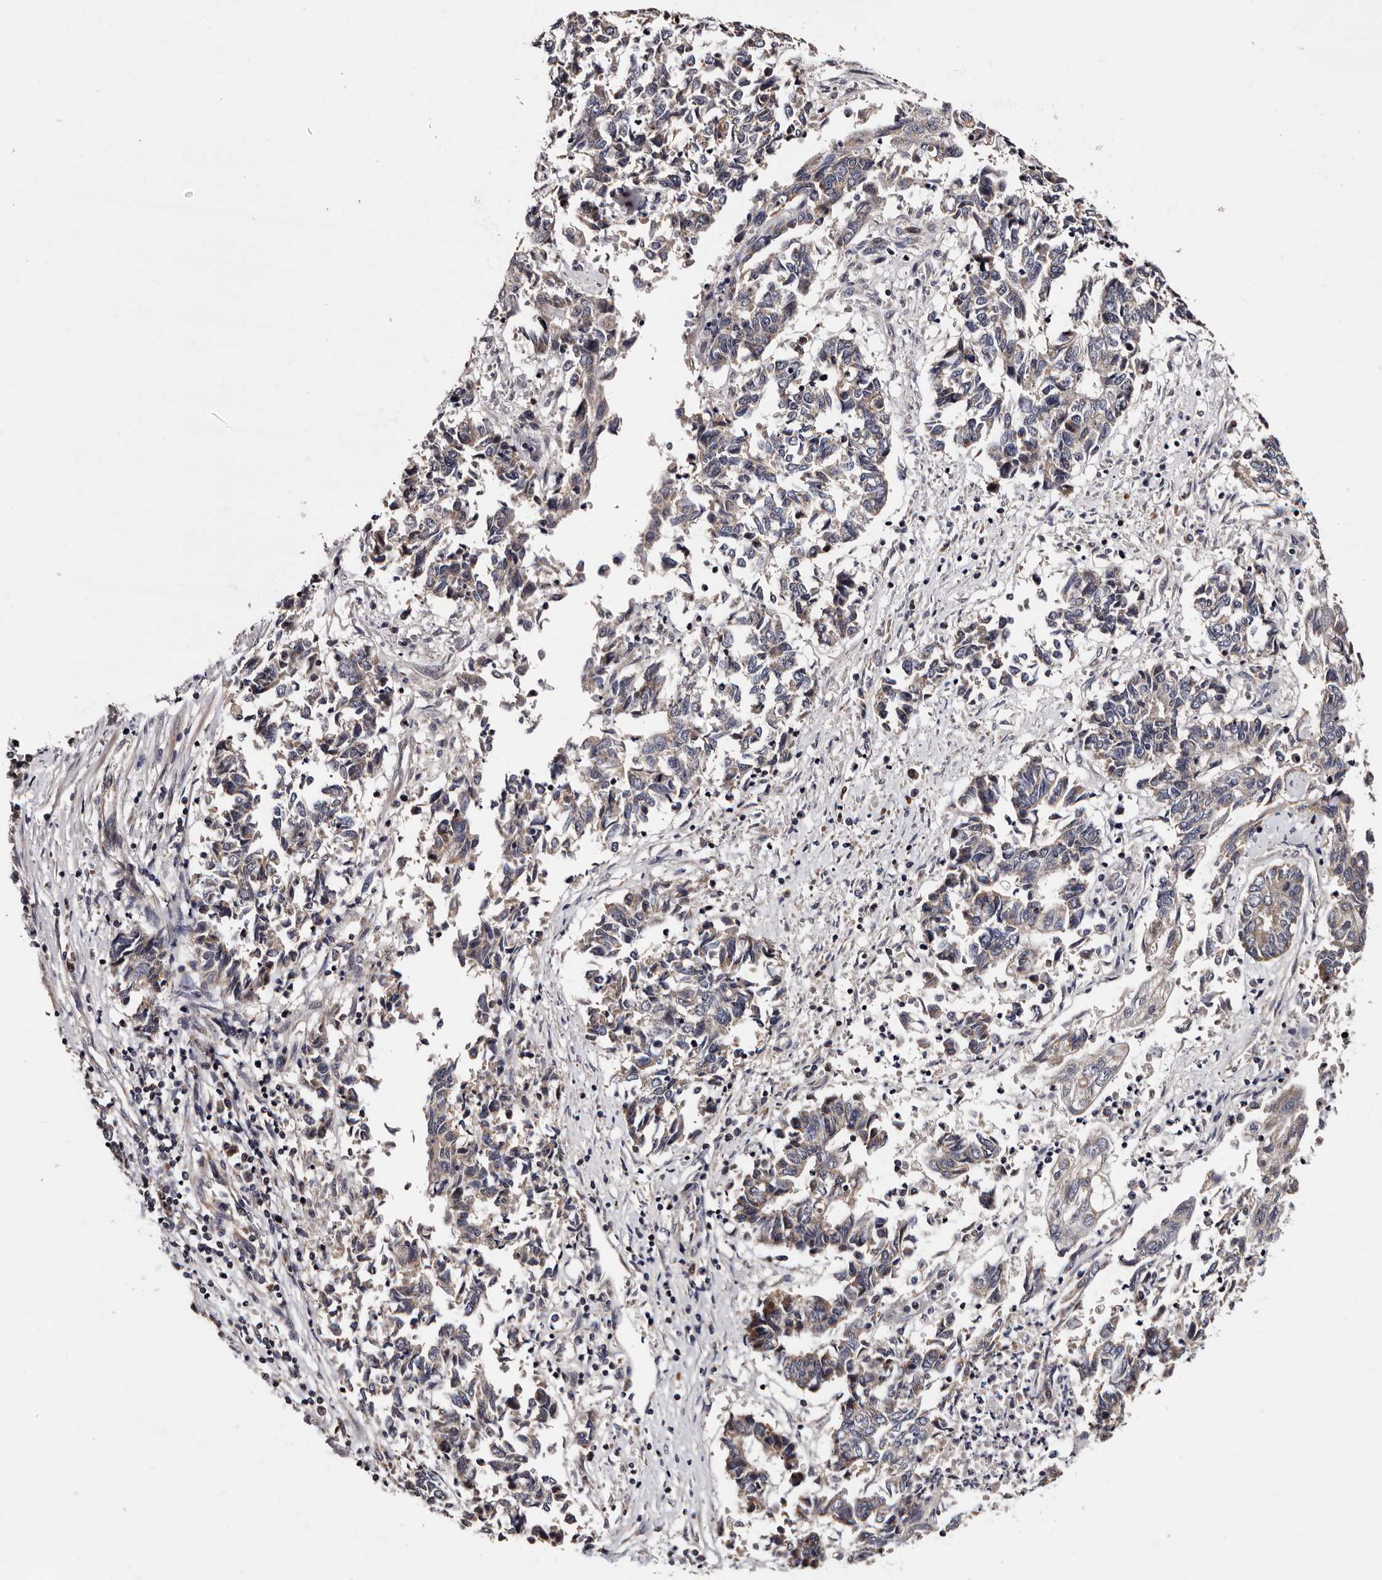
{"staining": {"intensity": "weak", "quantity": "25%-75%", "location": "cytoplasmic/membranous"}, "tissue": "endometrial cancer", "cell_type": "Tumor cells", "image_type": "cancer", "snomed": [{"axis": "morphology", "description": "Adenocarcinoma, NOS"}, {"axis": "topography", "description": "Endometrium"}], "caption": "The photomicrograph demonstrates staining of endometrial cancer, revealing weak cytoplasmic/membranous protein staining (brown color) within tumor cells.", "gene": "TAF4B", "patient": {"sex": "female", "age": 80}}